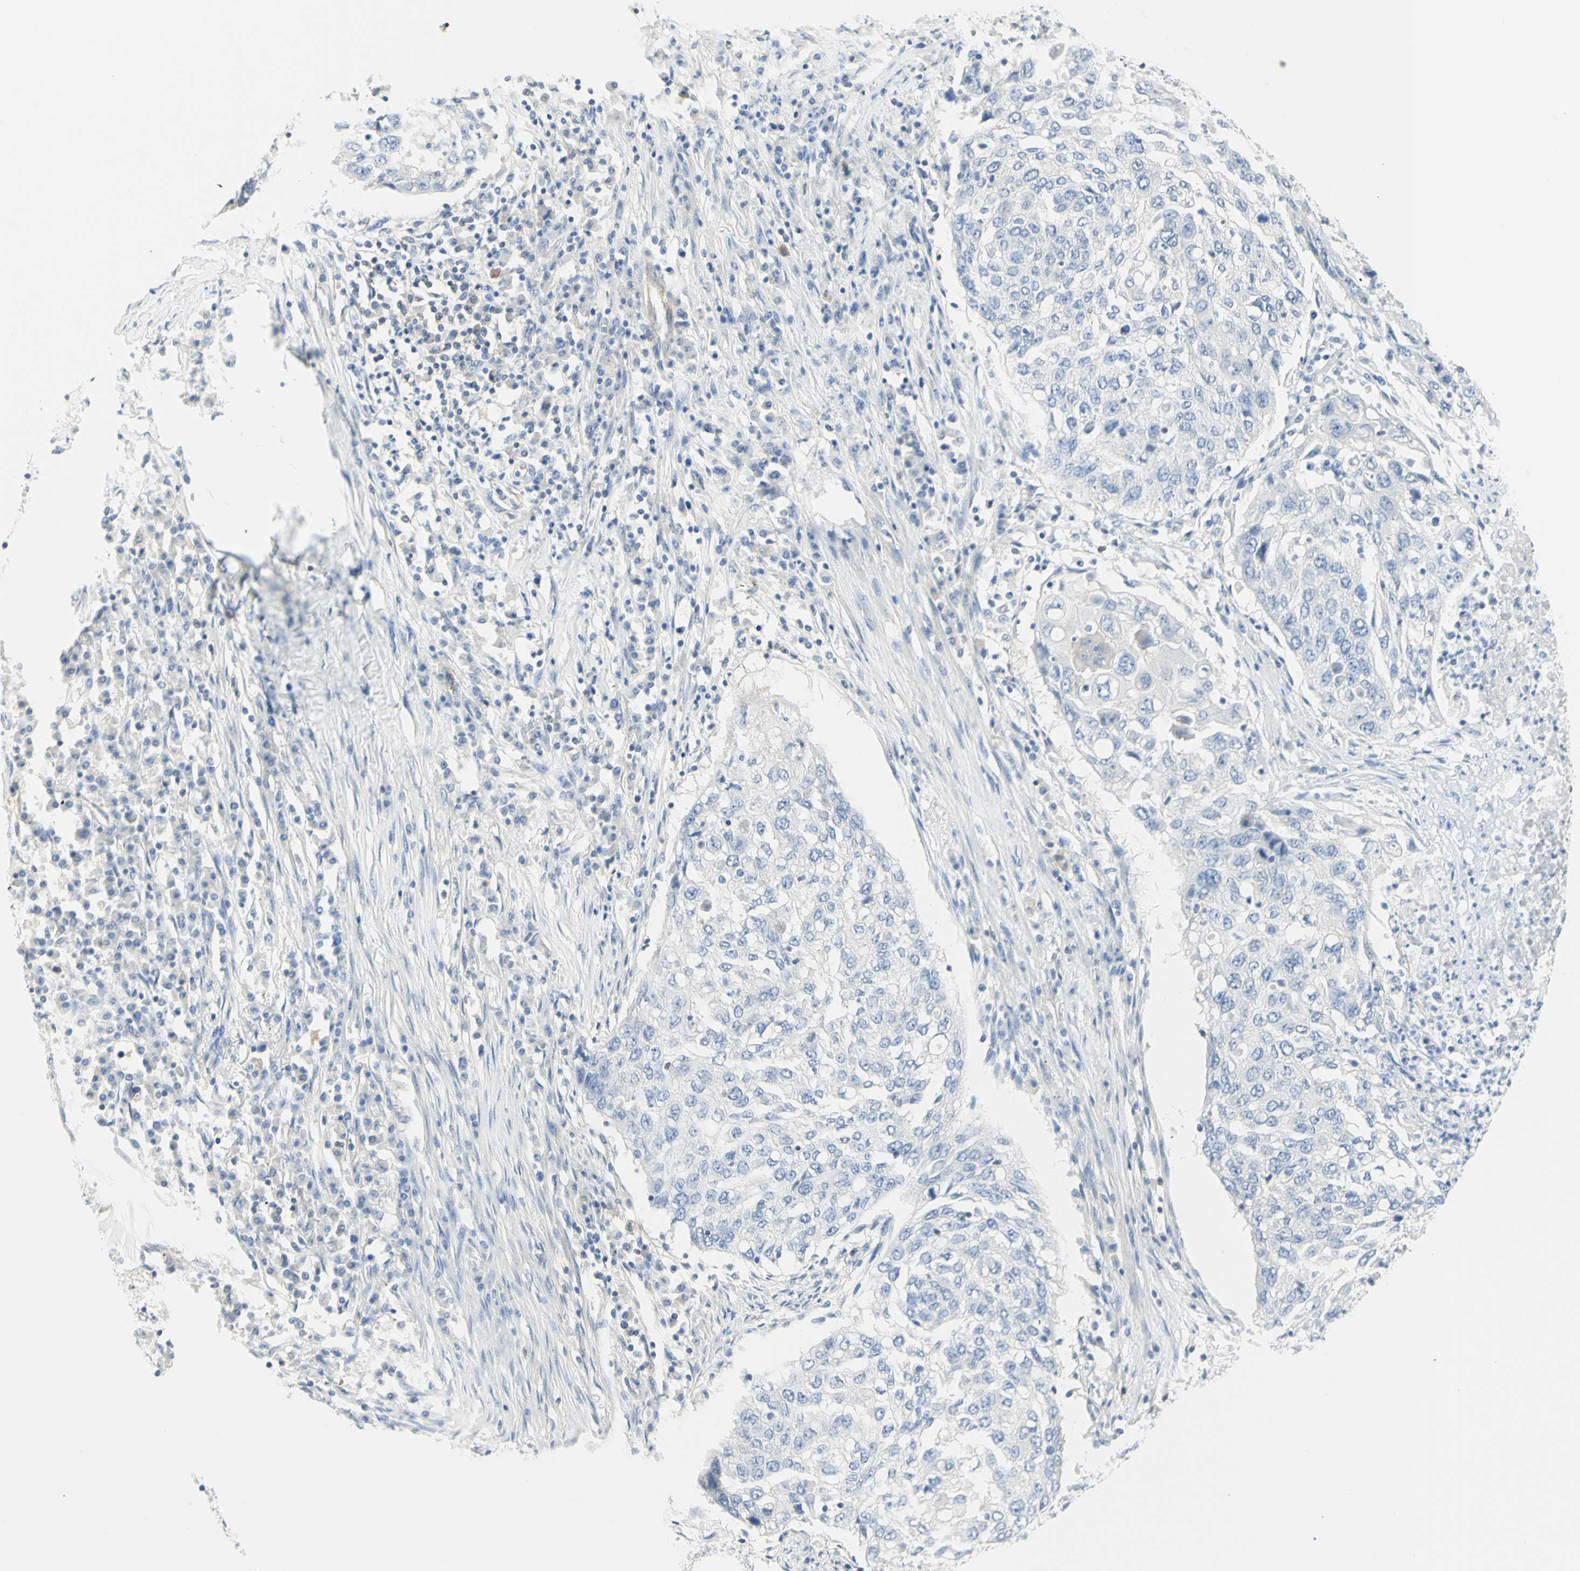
{"staining": {"intensity": "negative", "quantity": "none", "location": "none"}, "tissue": "lung cancer", "cell_type": "Tumor cells", "image_type": "cancer", "snomed": [{"axis": "morphology", "description": "Squamous cell carcinoma, NOS"}, {"axis": "topography", "description": "Lung"}], "caption": "High magnification brightfield microscopy of lung cancer (squamous cell carcinoma) stained with DAB (3,3'-diaminobenzidine) (brown) and counterstained with hematoxylin (blue): tumor cells show no significant staining. The staining was performed using DAB (3,3'-diaminobenzidine) to visualize the protein expression in brown, while the nuclei were stained in blue with hematoxylin (Magnification: 20x).", "gene": "MTM1", "patient": {"sex": "female", "age": 63}}